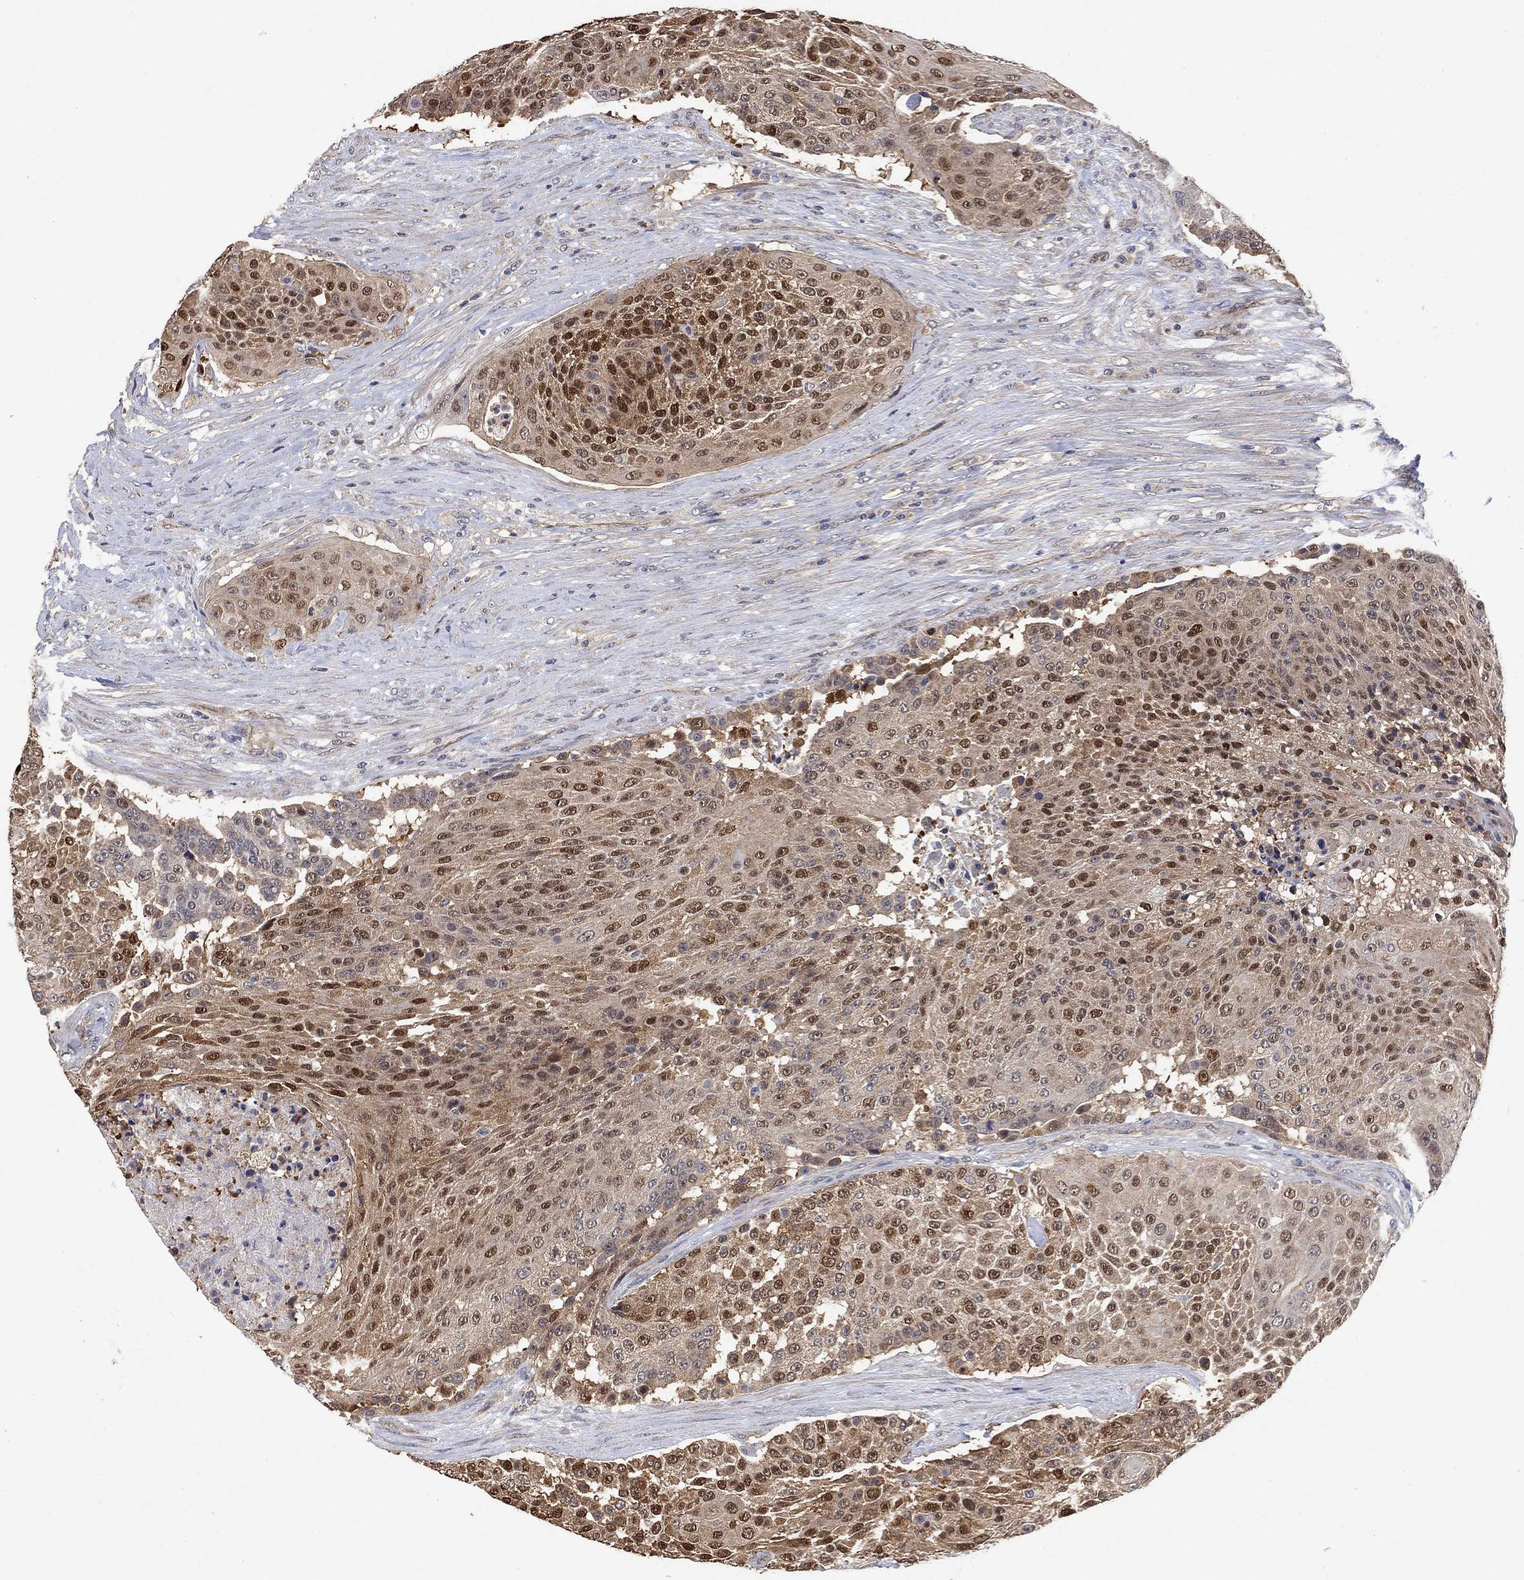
{"staining": {"intensity": "moderate", "quantity": "25%-75%", "location": "cytoplasmic/membranous,nuclear"}, "tissue": "urothelial cancer", "cell_type": "Tumor cells", "image_type": "cancer", "snomed": [{"axis": "morphology", "description": "Urothelial carcinoma, High grade"}, {"axis": "topography", "description": "Urinary bladder"}], "caption": "A high-resolution histopathology image shows immunohistochemistry (IHC) staining of urothelial cancer, which demonstrates moderate cytoplasmic/membranous and nuclear expression in approximately 25%-75% of tumor cells.", "gene": "MCUR1", "patient": {"sex": "female", "age": 63}}